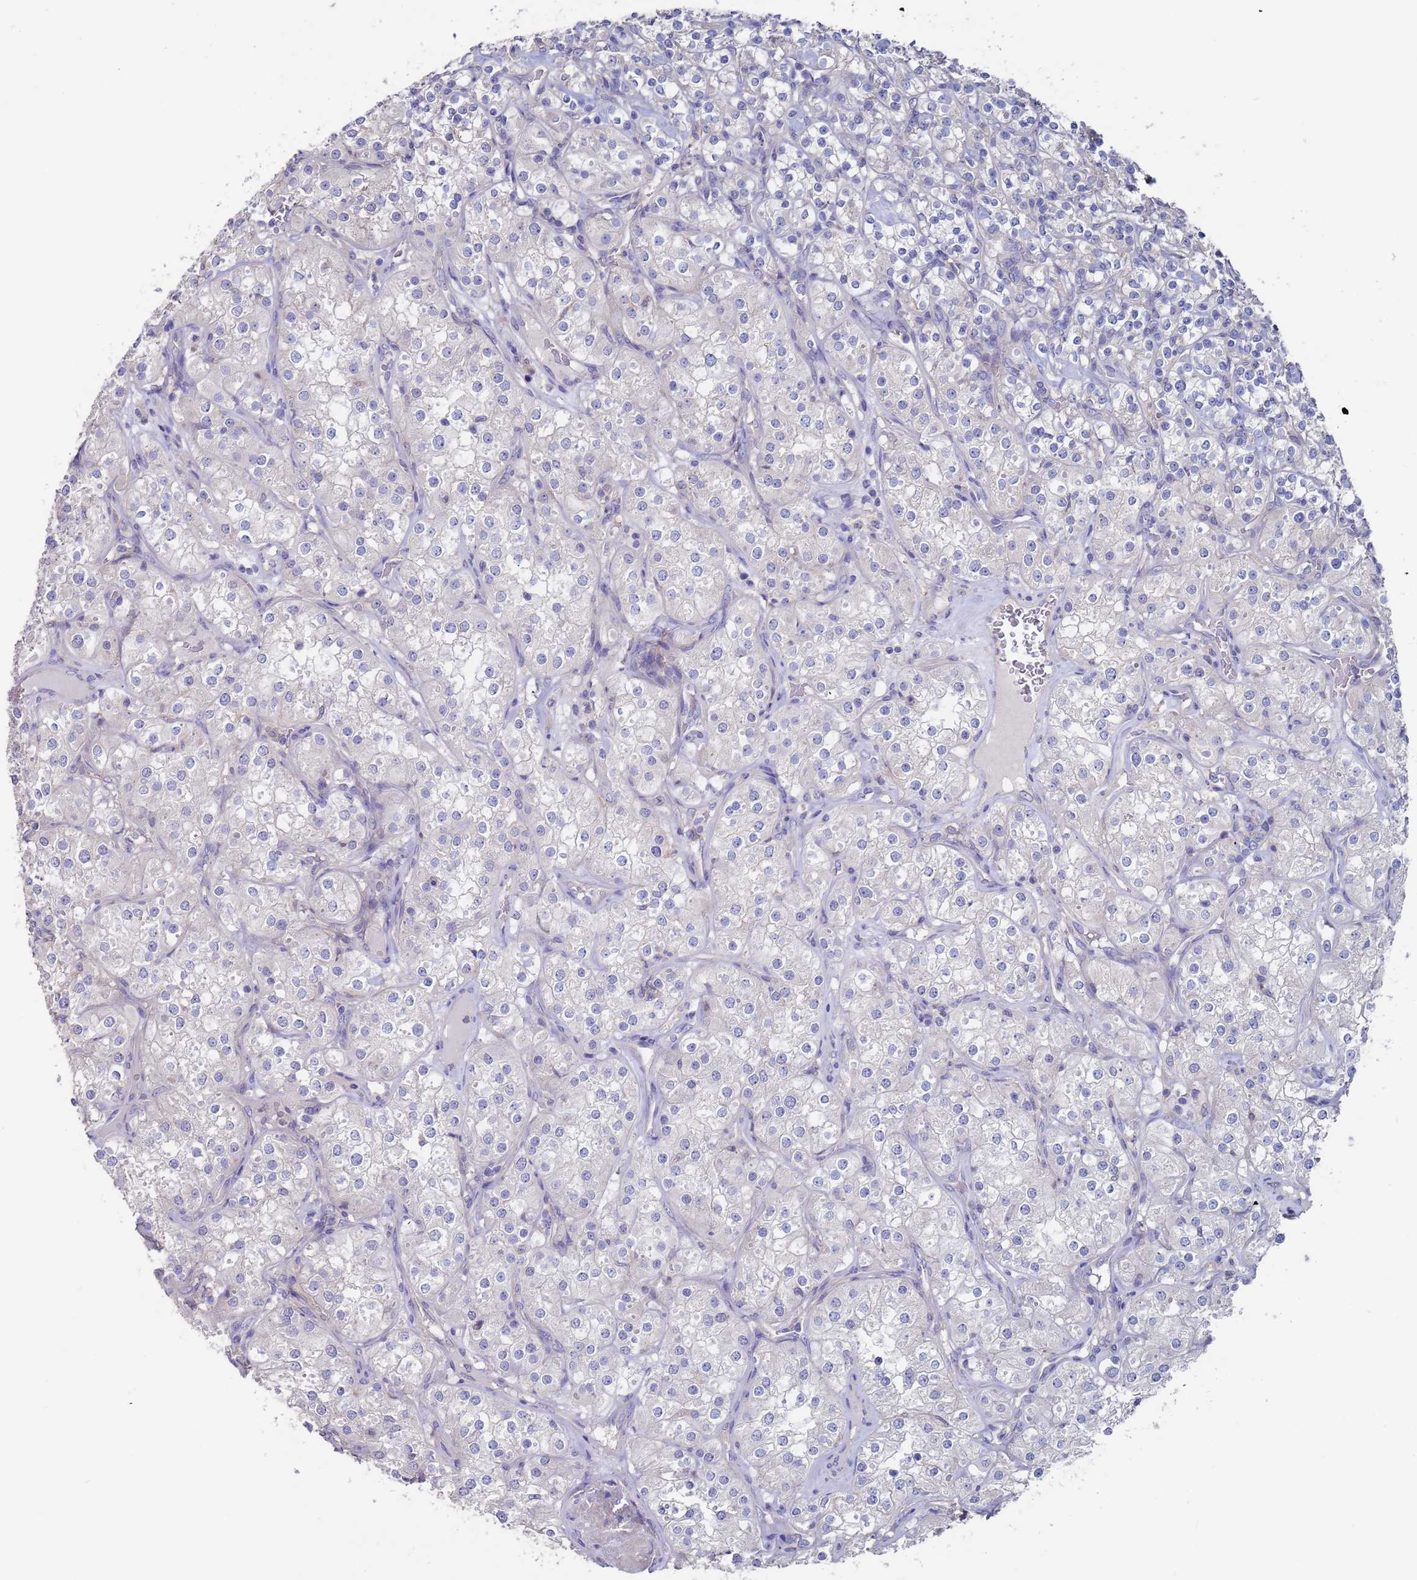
{"staining": {"intensity": "negative", "quantity": "none", "location": "none"}, "tissue": "renal cancer", "cell_type": "Tumor cells", "image_type": "cancer", "snomed": [{"axis": "morphology", "description": "Adenocarcinoma, NOS"}, {"axis": "topography", "description": "Kidney"}], "caption": "Protein analysis of renal cancer demonstrates no significant staining in tumor cells.", "gene": "KRTCAP3", "patient": {"sex": "male", "age": 77}}